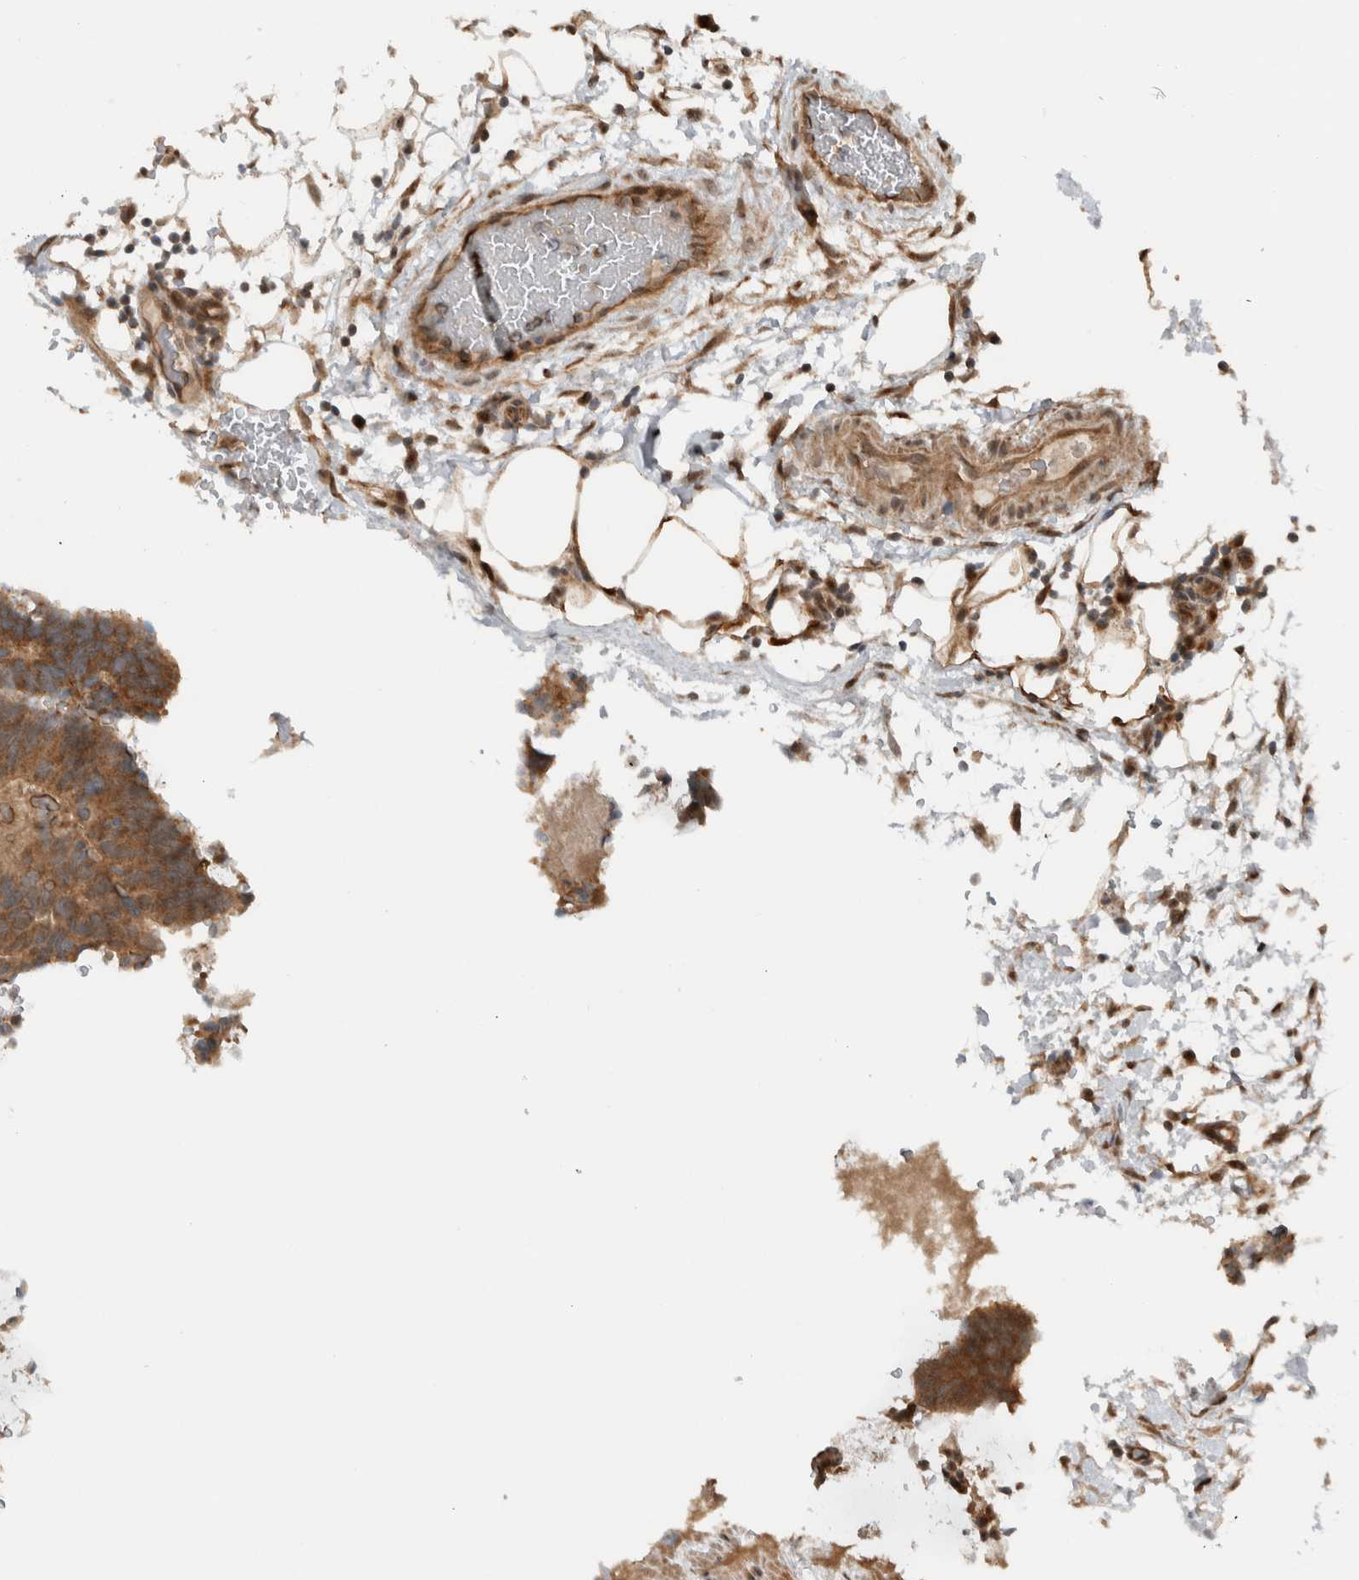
{"staining": {"intensity": "moderate", "quantity": ">75%", "location": "cytoplasmic/membranous"}, "tissue": "colorectal cancer", "cell_type": "Tumor cells", "image_type": "cancer", "snomed": [{"axis": "morphology", "description": "Adenocarcinoma, NOS"}, {"axis": "topography", "description": "Colon"}], "caption": "Immunohistochemistry micrograph of neoplastic tissue: human colorectal adenocarcinoma stained using IHC displays medium levels of moderate protein expression localized specifically in the cytoplasmic/membranous of tumor cells, appearing as a cytoplasmic/membranous brown color.", "gene": "KLHL6", "patient": {"sex": "male", "age": 56}}